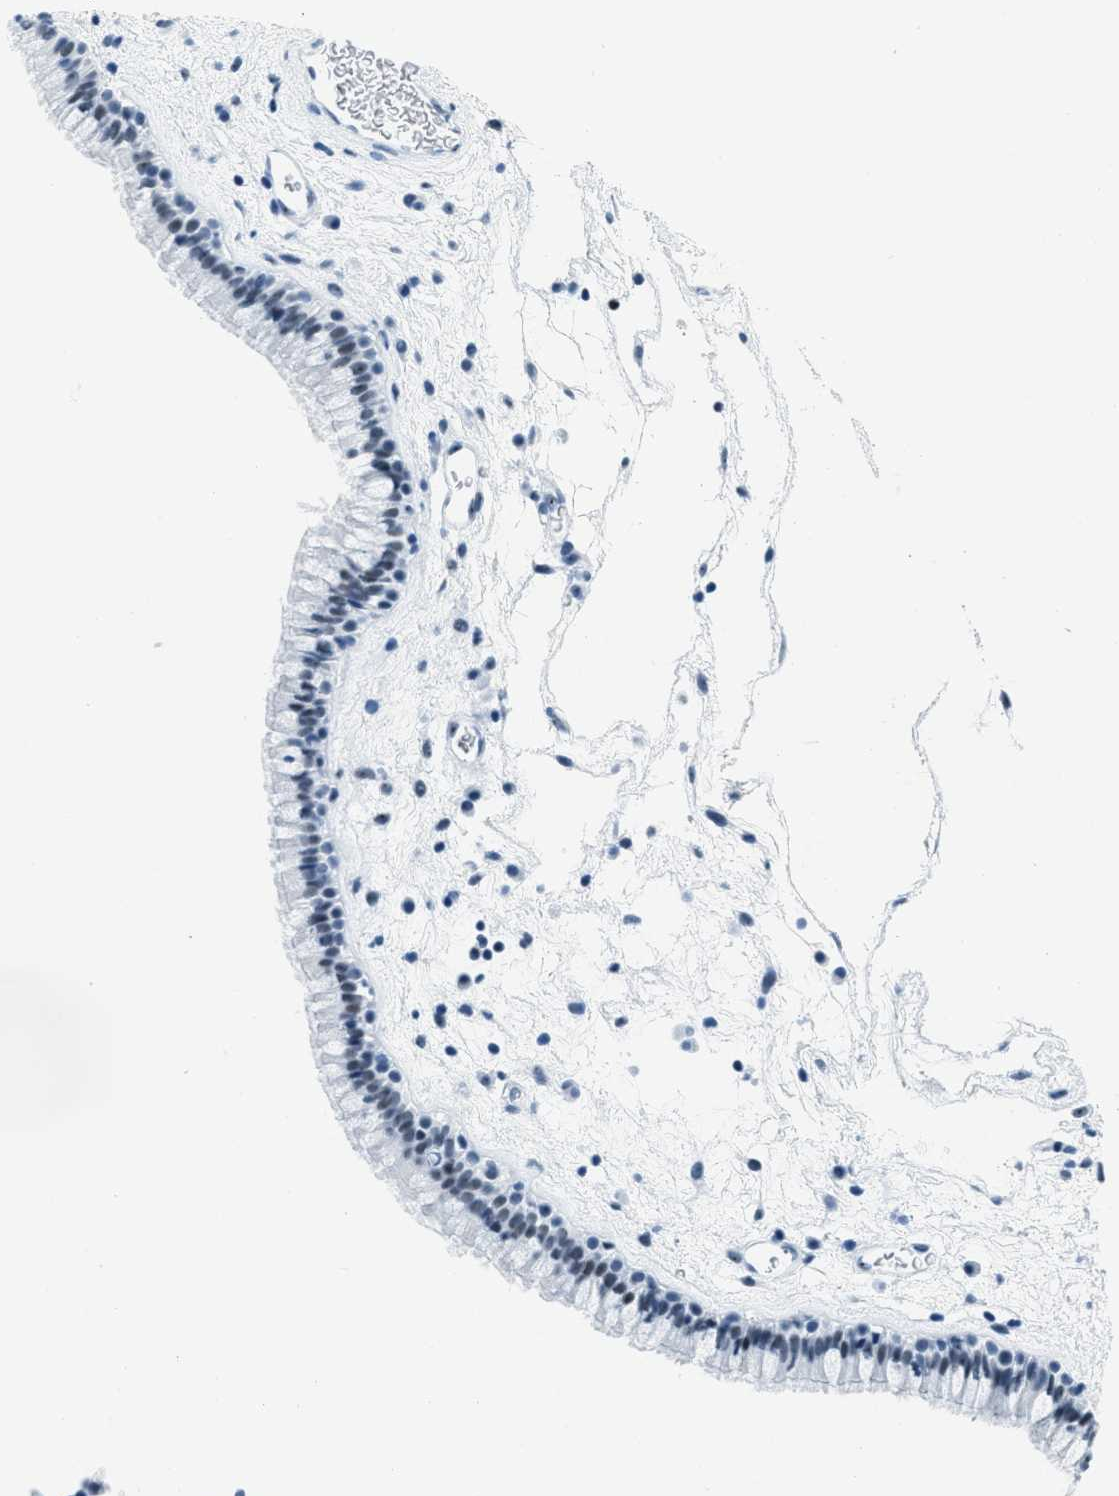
{"staining": {"intensity": "moderate", "quantity": "25%-75%", "location": "nuclear"}, "tissue": "nasopharynx", "cell_type": "Respiratory epithelial cells", "image_type": "normal", "snomed": [{"axis": "morphology", "description": "Normal tissue, NOS"}, {"axis": "morphology", "description": "Inflammation, NOS"}, {"axis": "topography", "description": "Nasopharynx"}], "caption": "Nasopharynx stained for a protein displays moderate nuclear positivity in respiratory epithelial cells. (Brightfield microscopy of DAB IHC at high magnification).", "gene": "PLA2G2A", "patient": {"sex": "male", "age": 48}}